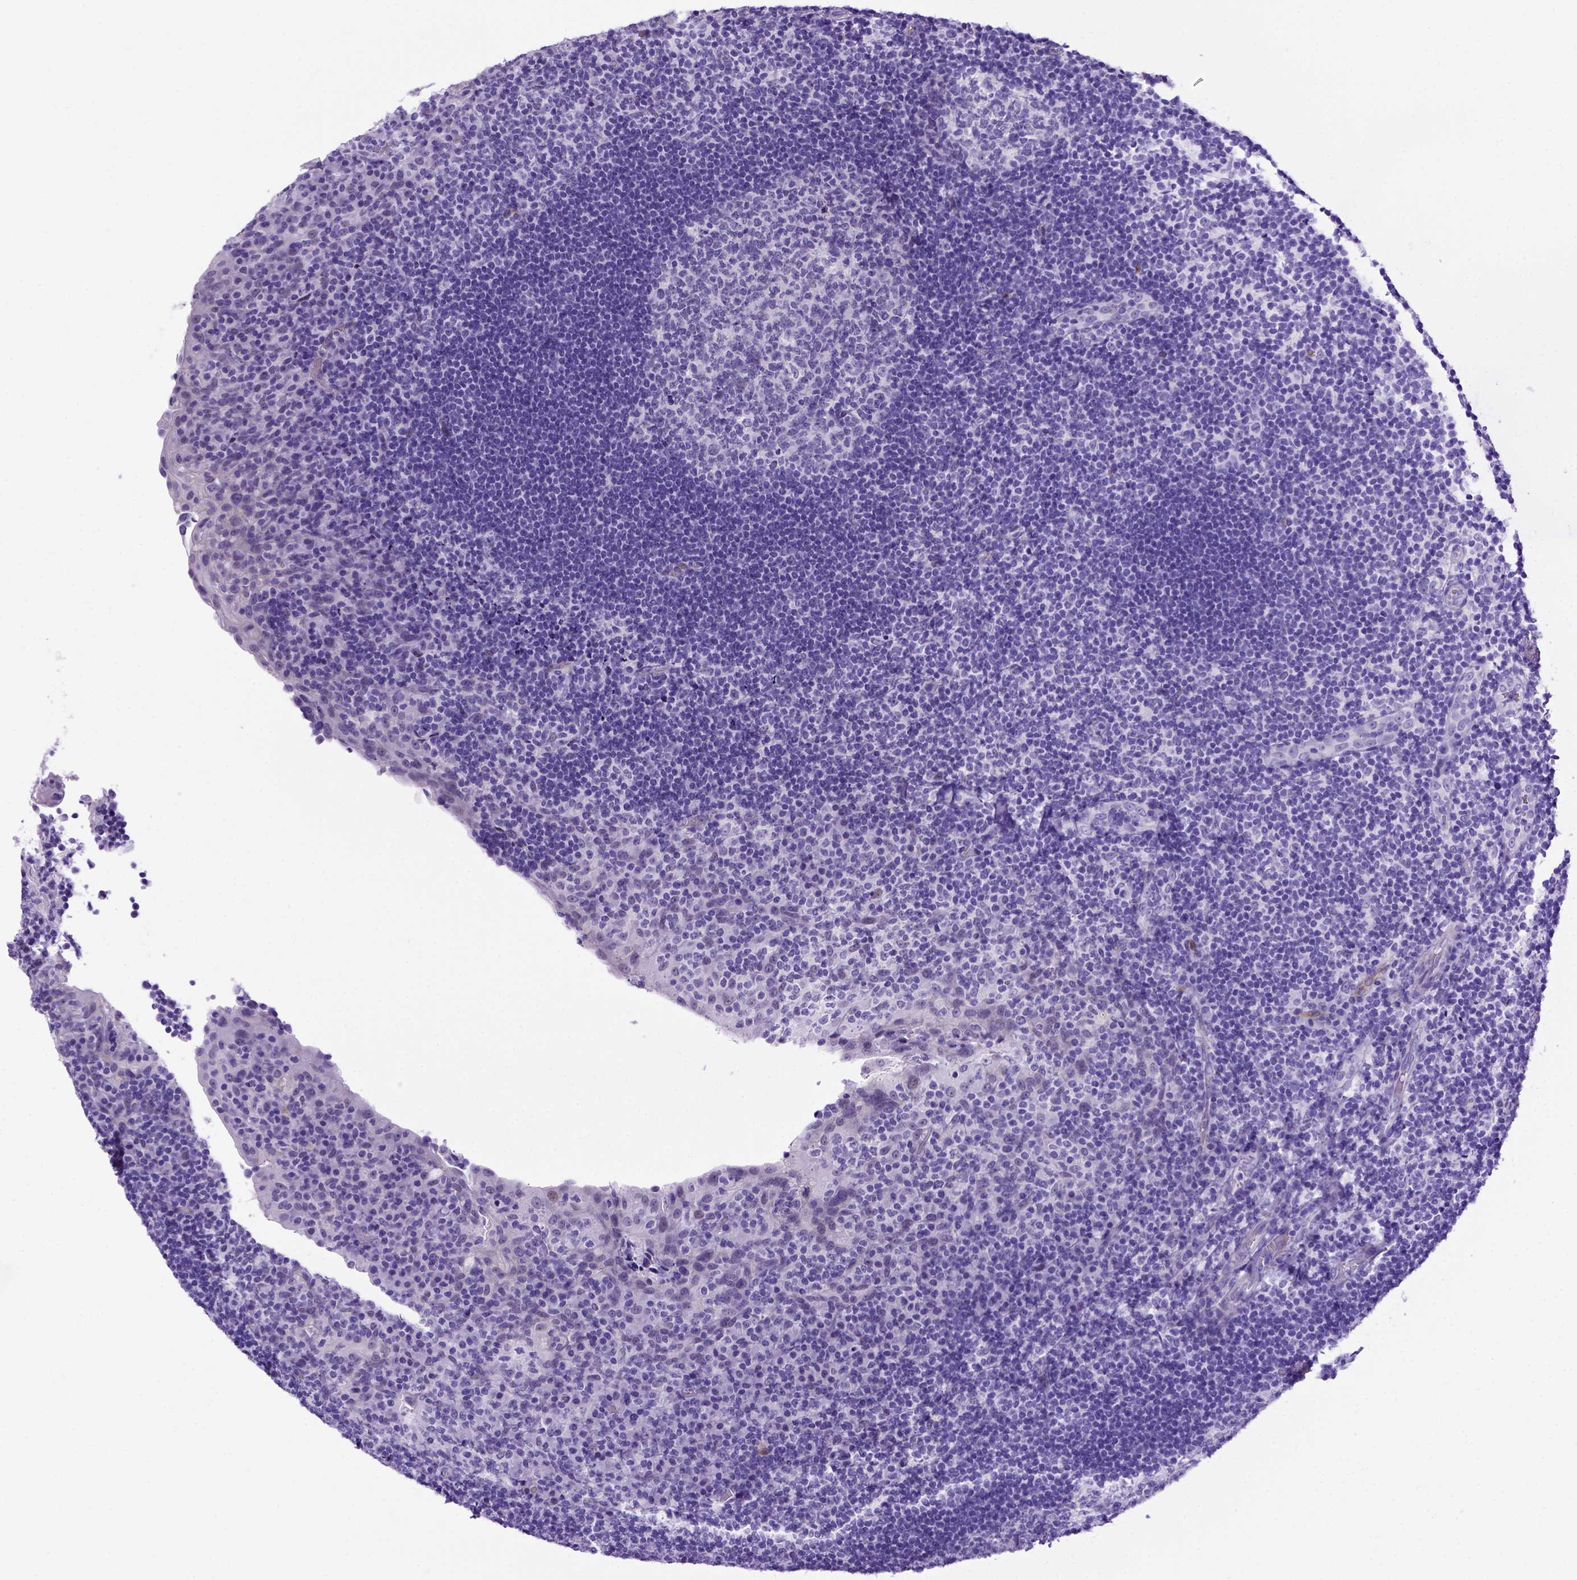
{"staining": {"intensity": "negative", "quantity": "none", "location": "none"}, "tissue": "tonsil", "cell_type": "Germinal center cells", "image_type": "normal", "snomed": [{"axis": "morphology", "description": "Normal tissue, NOS"}, {"axis": "topography", "description": "Tonsil"}], "caption": "High power microscopy image of an IHC histopathology image of normal tonsil, revealing no significant positivity in germinal center cells.", "gene": "ADAM12", "patient": {"sex": "male", "age": 17}}